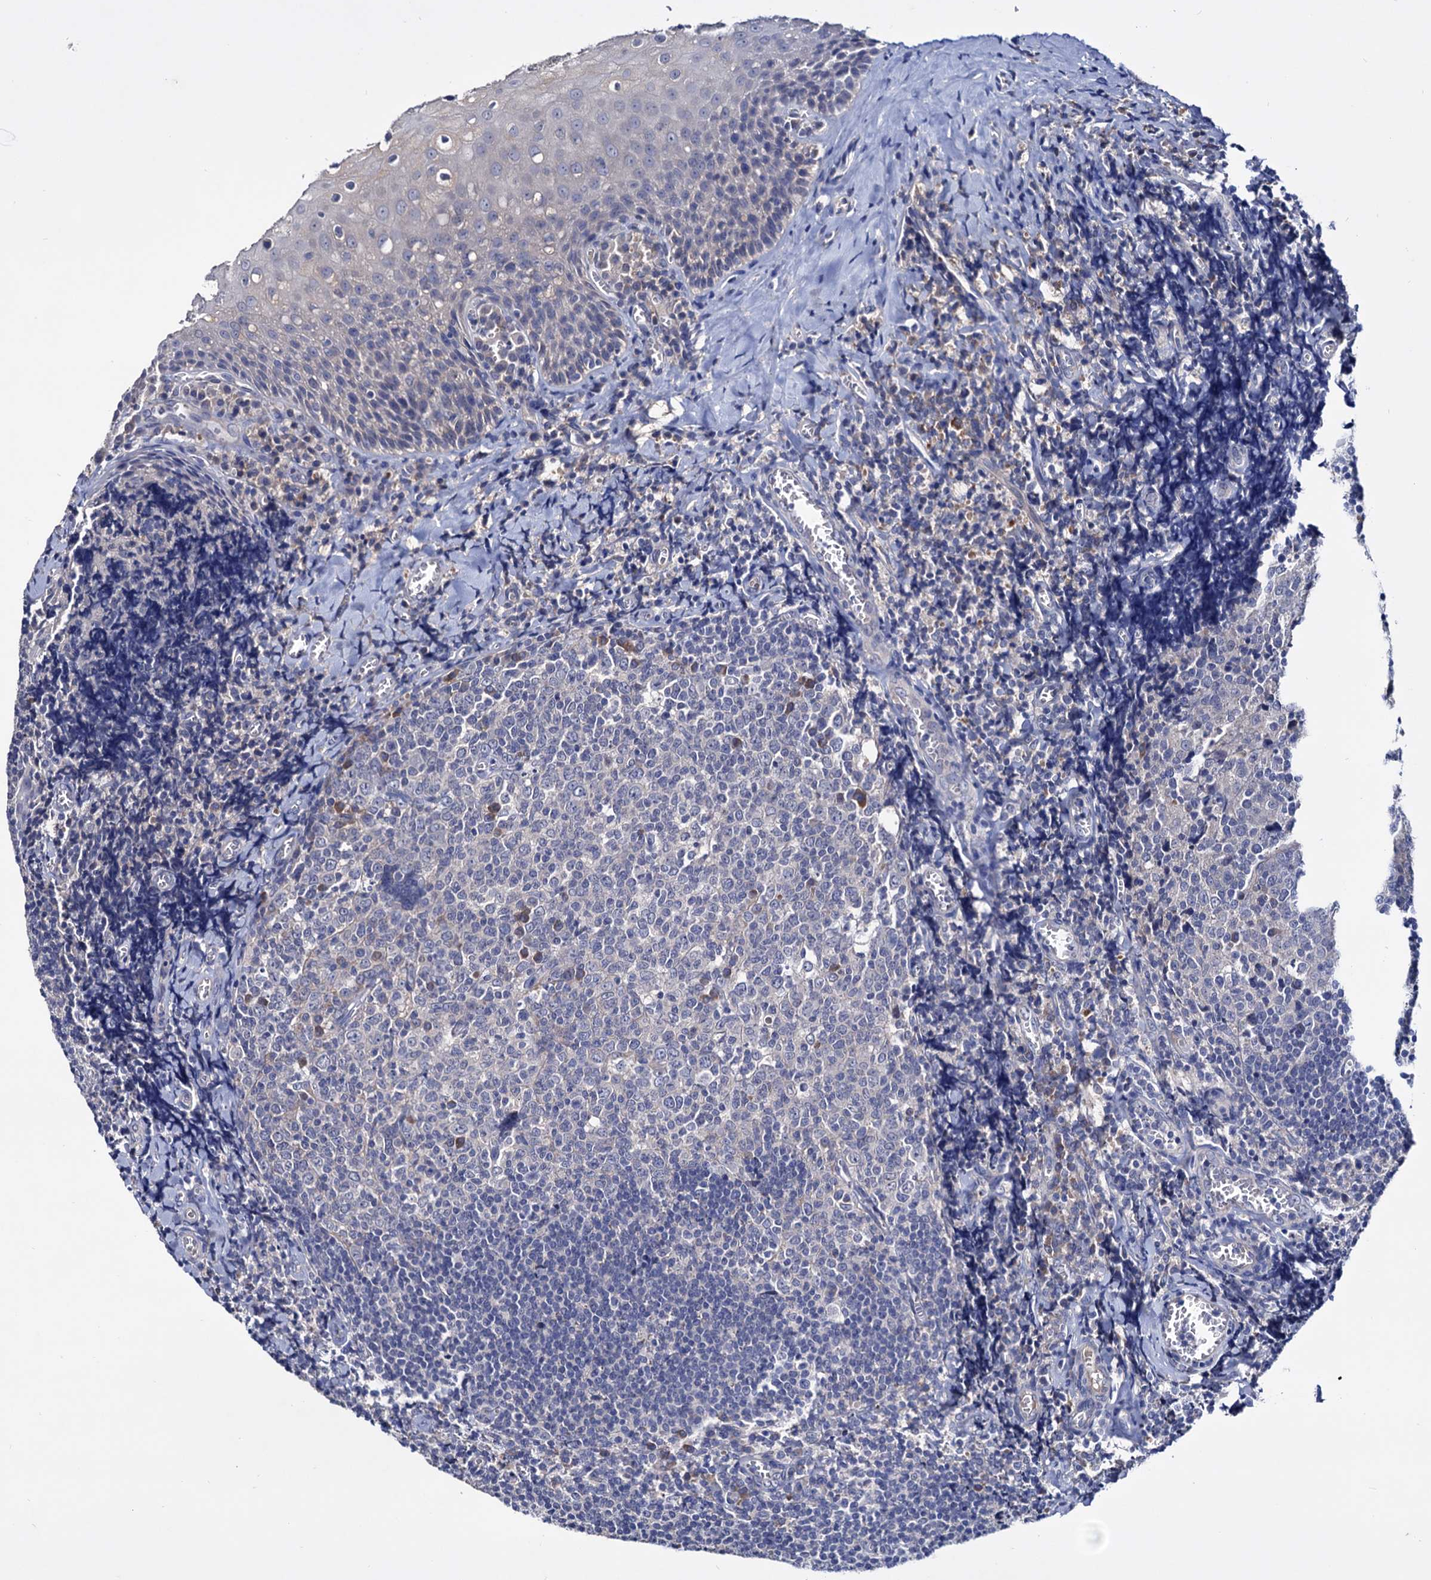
{"staining": {"intensity": "negative", "quantity": "none", "location": "none"}, "tissue": "tonsil", "cell_type": "Germinal center cells", "image_type": "normal", "snomed": [{"axis": "morphology", "description": "Normal tissue, NOS"}, {"axis": "topography", "description": "Tonsil"}], "caption": "An immunohistochemistry image of normal tonsil is shown. There is no staining in germinal center cells of tonsil.", "gene": "NPAS4", "patient": {"sex": "male", "age": 27}}